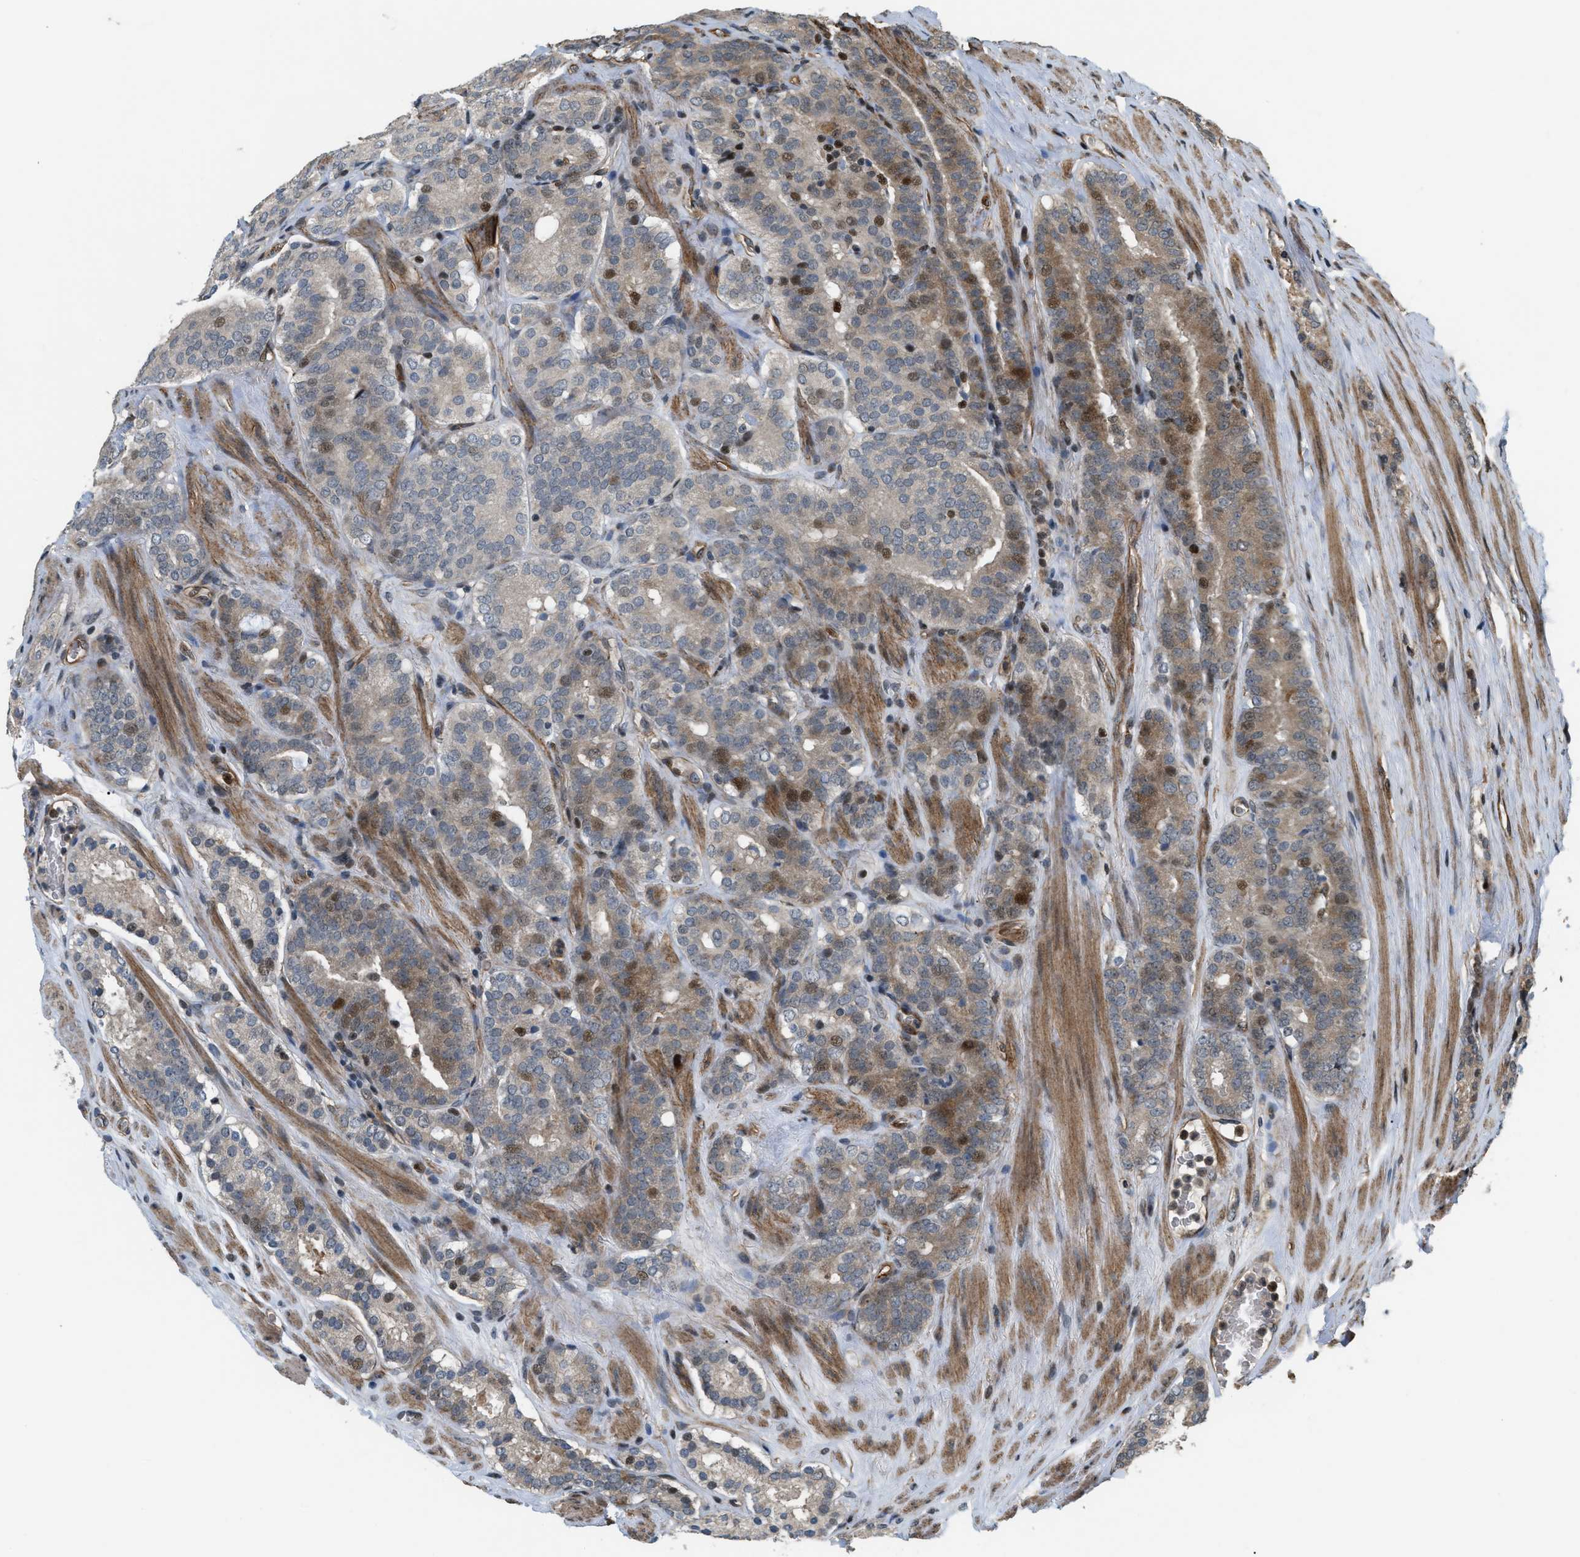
{"staining": {"intensity": "moderate", "quantity": "<25%", "location": "cytoplasmic/membranous,nuclear"}, "tissue": "prostate cancer", "cell_type": "Tumor cells", "image_type": "cancer", "snomed": [{"axis": "morphology", "description": "Adenocarcinoma, Low grade"}, {"axis": "topography", "description": "Prostate"}], "caption": "Brown immunohistochemical staining in human prostate cancer (low-grade adenocarcinoma) reveals moderate cytoplasmic/membranous and nuclear expression in approximately <25% of tumor cells.", "gene": "LTA4H", "patient": {"sex": "male", "age": 69}}